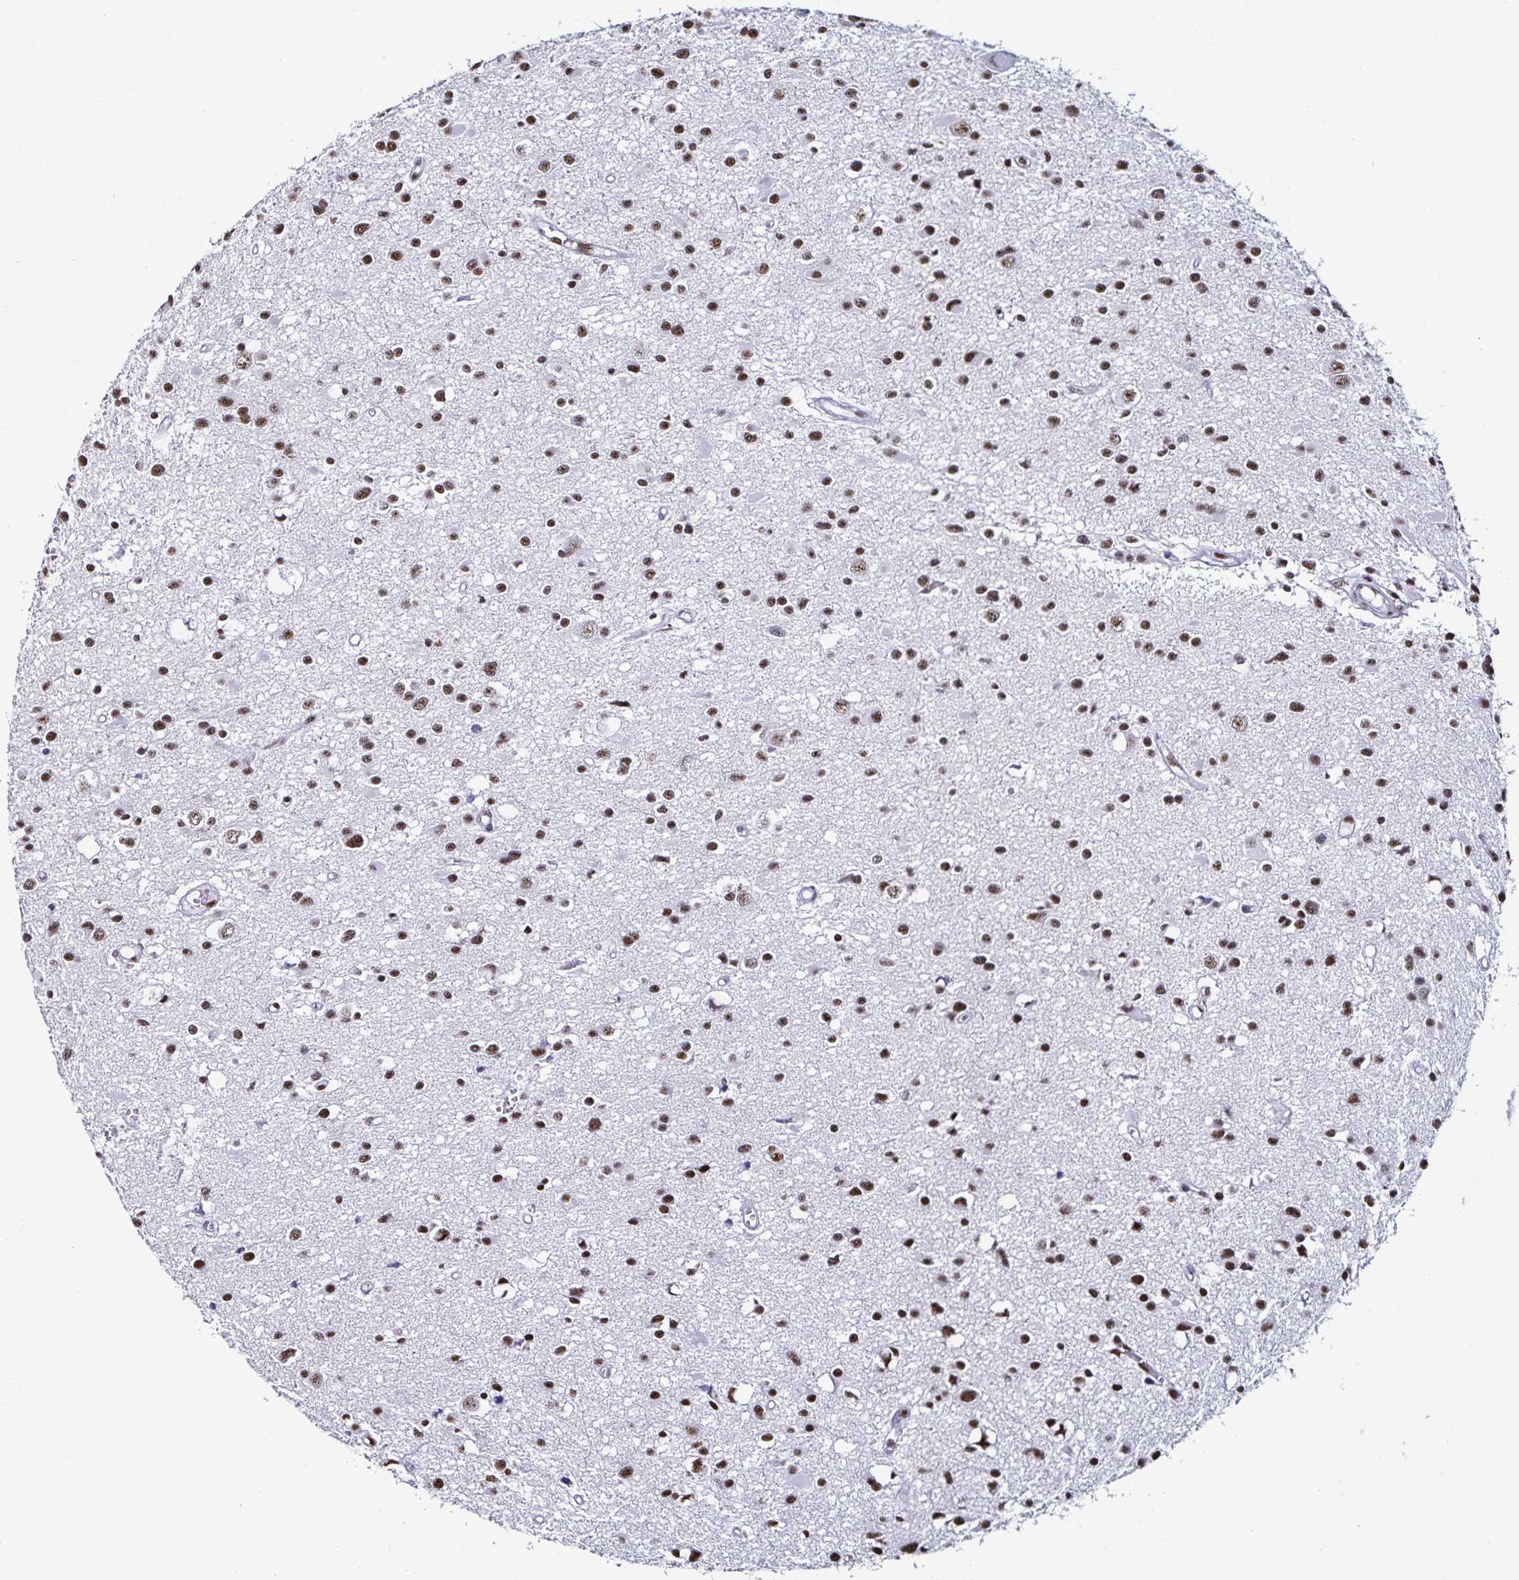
{"staining": {"intensity": "moderate", "quantity": "25%-75%", "location": "nuclear"}, "tissue": "glioma", "cell_type": "Tumor cells", "image_type": "cancer", "snomed": [{"axis": "morphology", "description": "Glioma, malignant, High grade"}, {"axis": "topography", "description": "Brain"}], "caption": "High-magnification brightfield microscopy of glioma stained with DAB (3,3'-diaminobenzidine) (brown) and counterstained with hematoxylin (blue). tumor cells exhibit moderate nuclear expression is seen in approximately25%-75% of cells.", "gene": "DDX39B", "patient": {"sex": "male", "age": 54}}